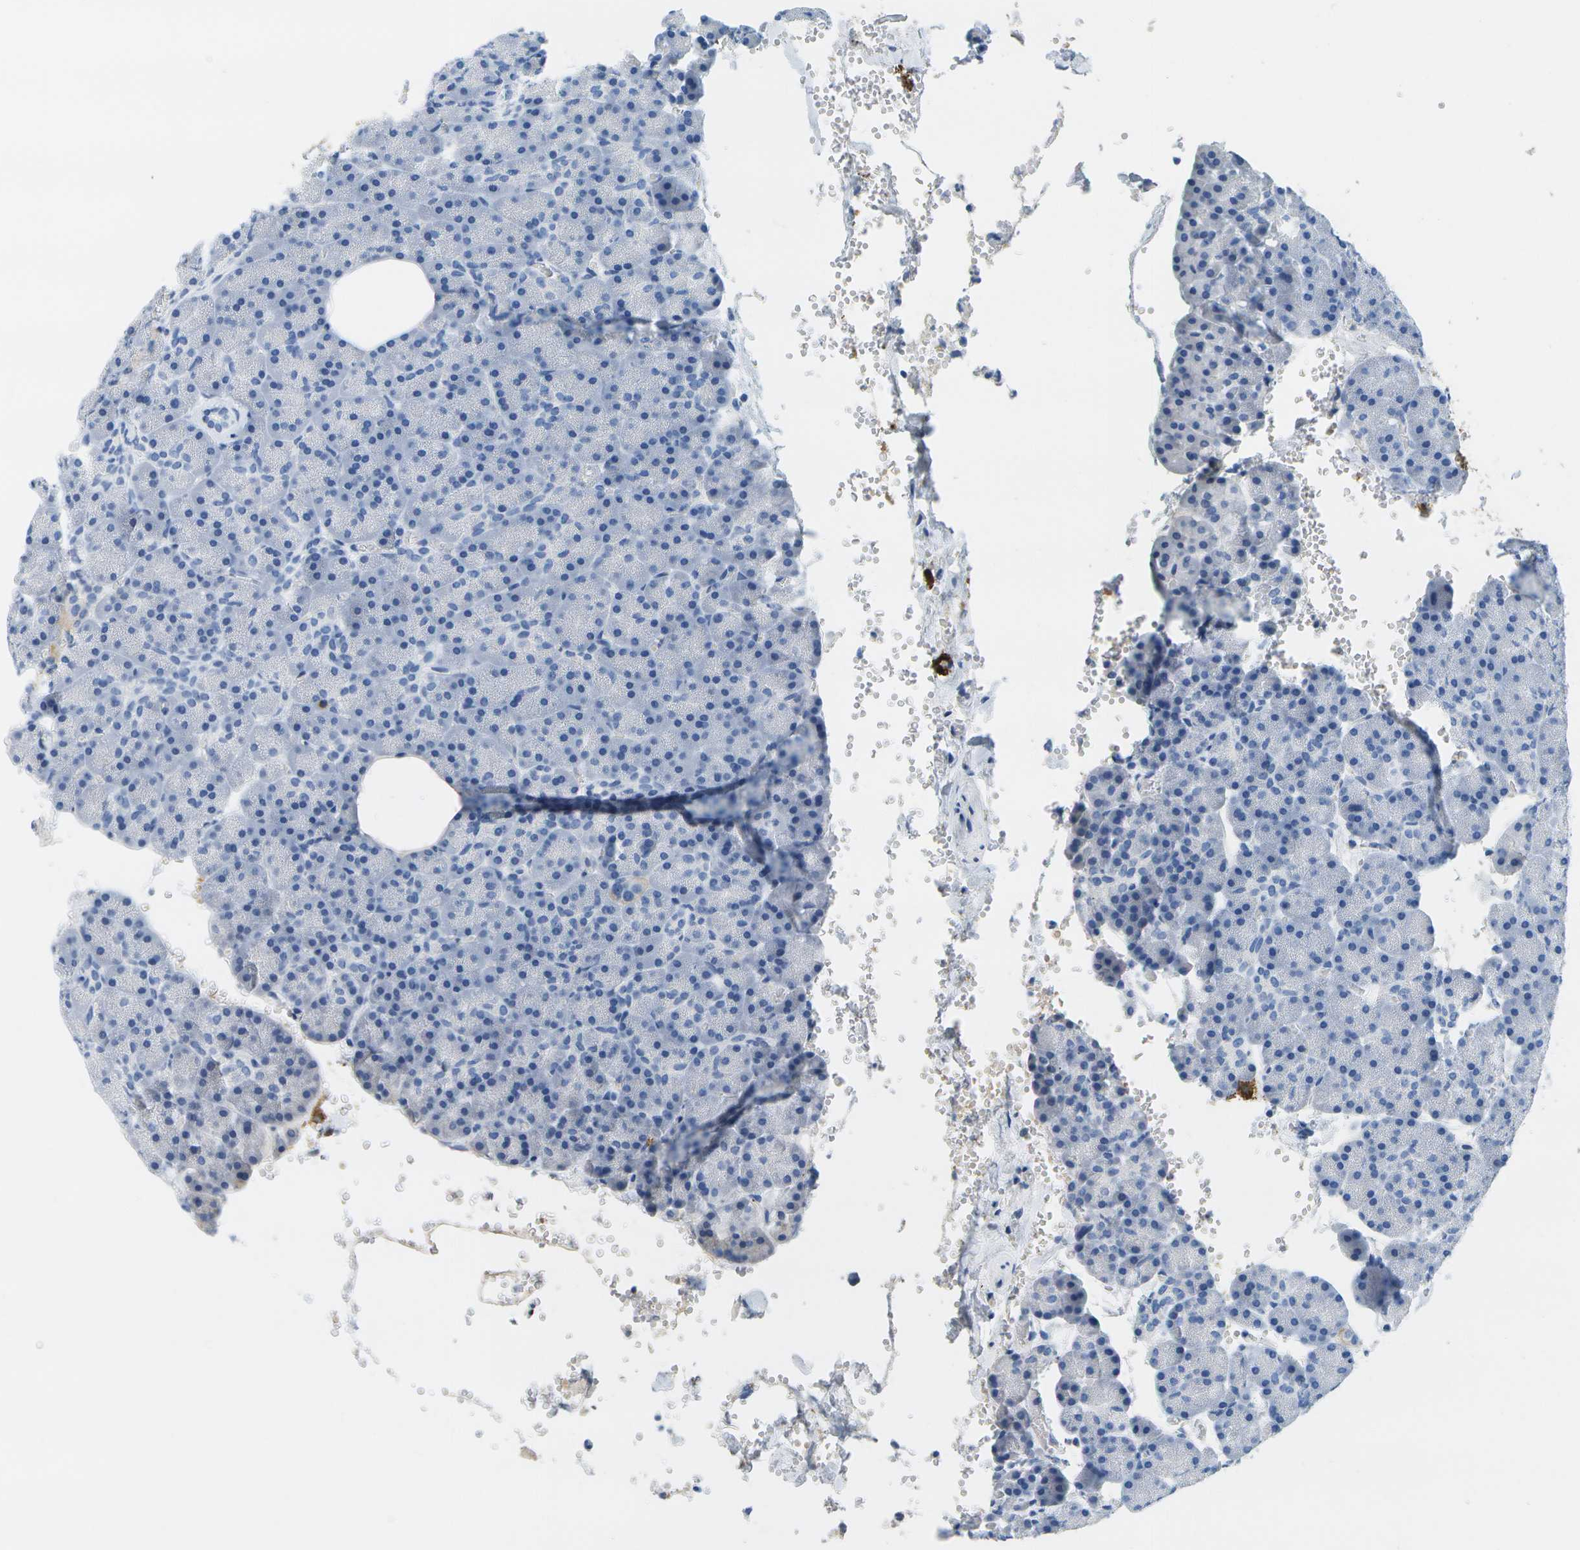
{"staining": {"intensity": "negative", "quantity": "none", "location": "none"}, "tissue": "pancreas", "cell_type": "Exocrine glandular cells", "image_type": "normal", "snomed": [{"axis": "morphology", "description": "Normal tissue, NOS"}, {"axis": "topography", "description": "Pancreas"}], "caption": "This is an immunohistochemistry photomicrograph of benign human pancreas. There is no positivity in exocrine glandular cells.", "gene": "SERPINA1", "patient": {"sex": "female", "age": 35}}